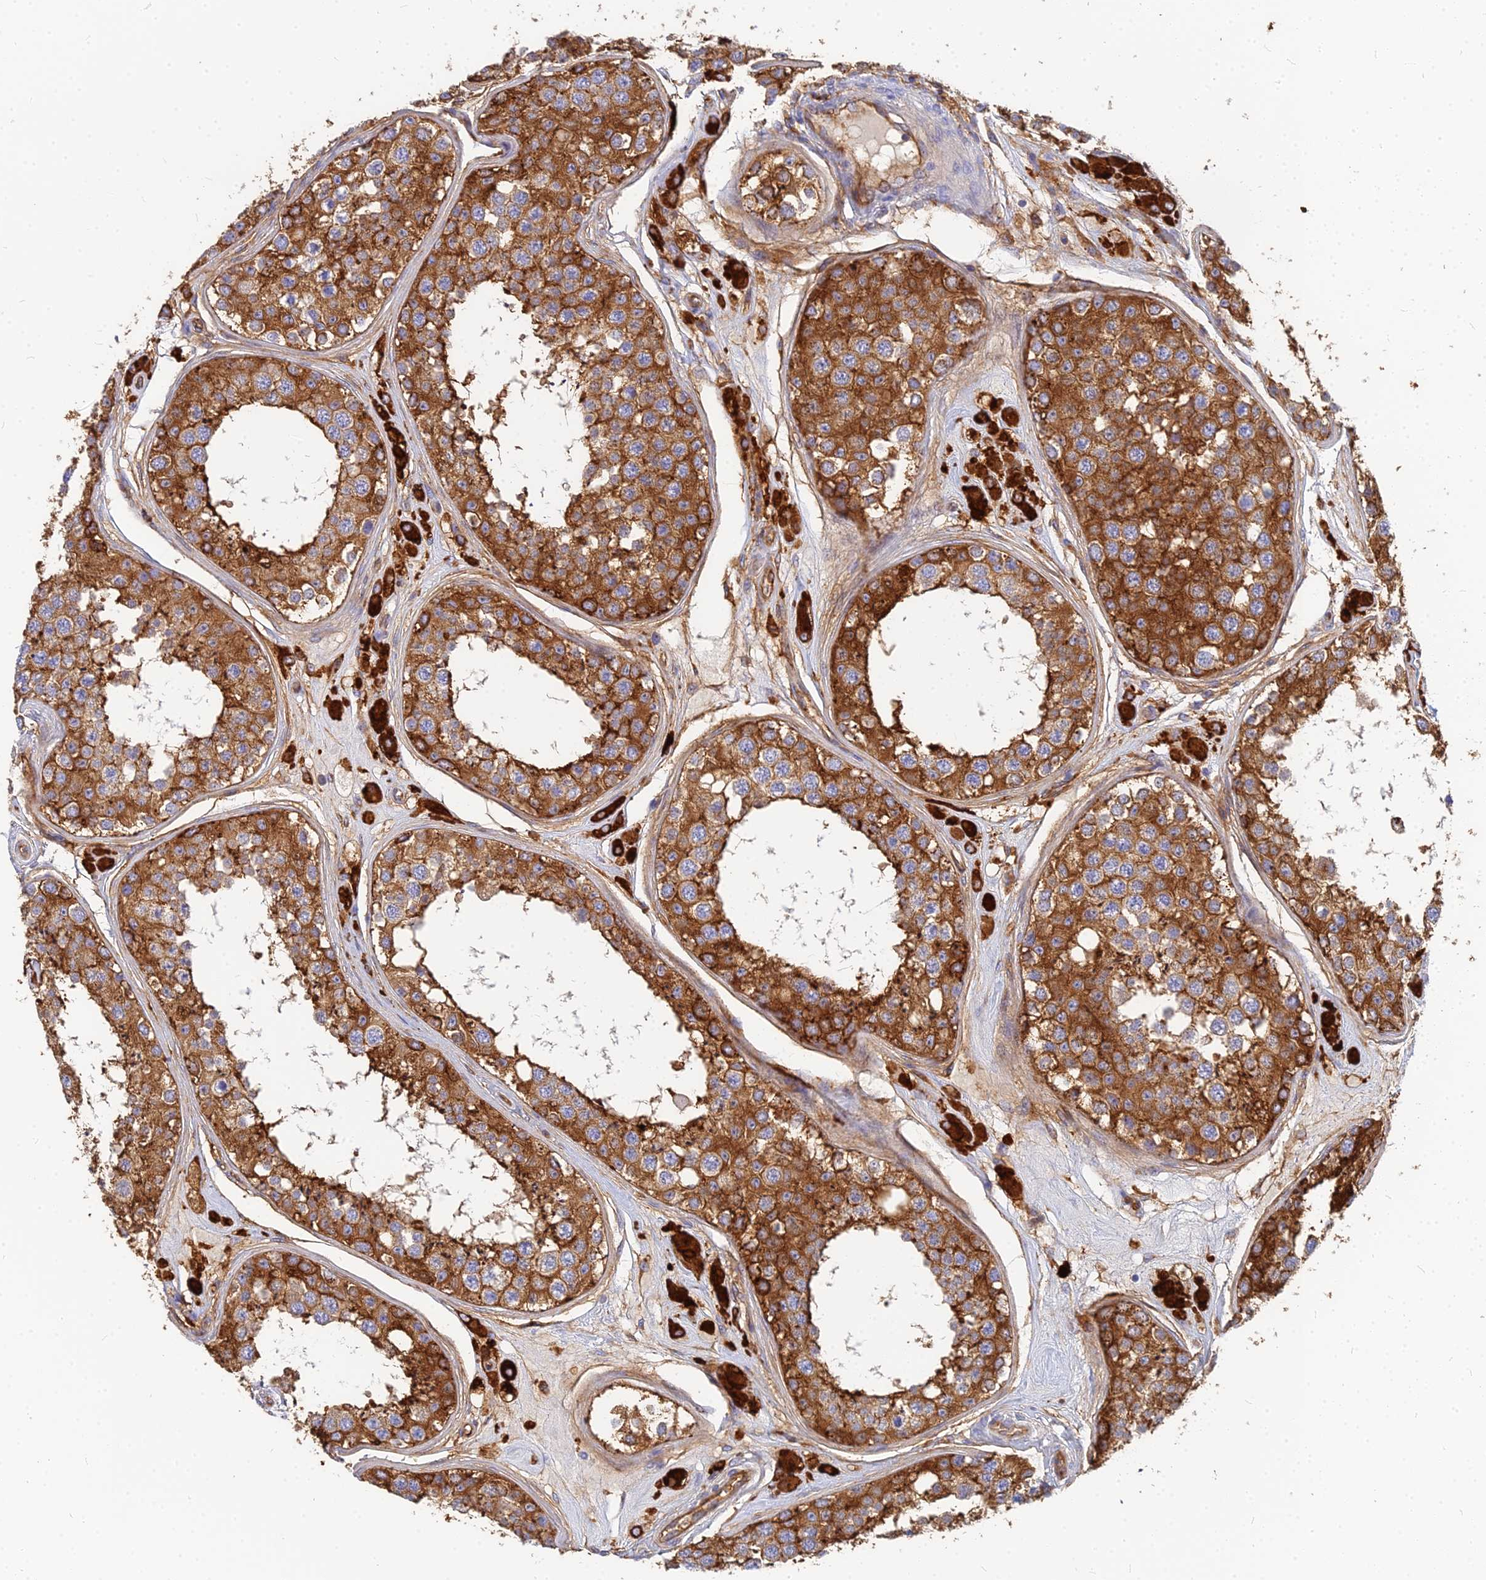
{"staining": {"intensity": "strong", "quantity": ">75%", "location": "cytoplasmic/membranous"}, "tissue": "testis", "cell_type": "Cells in seminiferous ducts", "image_type": "normal", "snomed": [{"axis": "morphology", "description": "Normal tissue, NOS"}, {"axis": "topography", "description": "Testis"}], "caption": "Brown immunohistochemical staining in unremarkable testis reveals strong cytoplasmic/membranous positivity in approximately >75% of cells in seminiferous ducts. Nuclei are stained in blue.", "gene": "VAT1", "patient": {"sex": "male", "age": 25}}